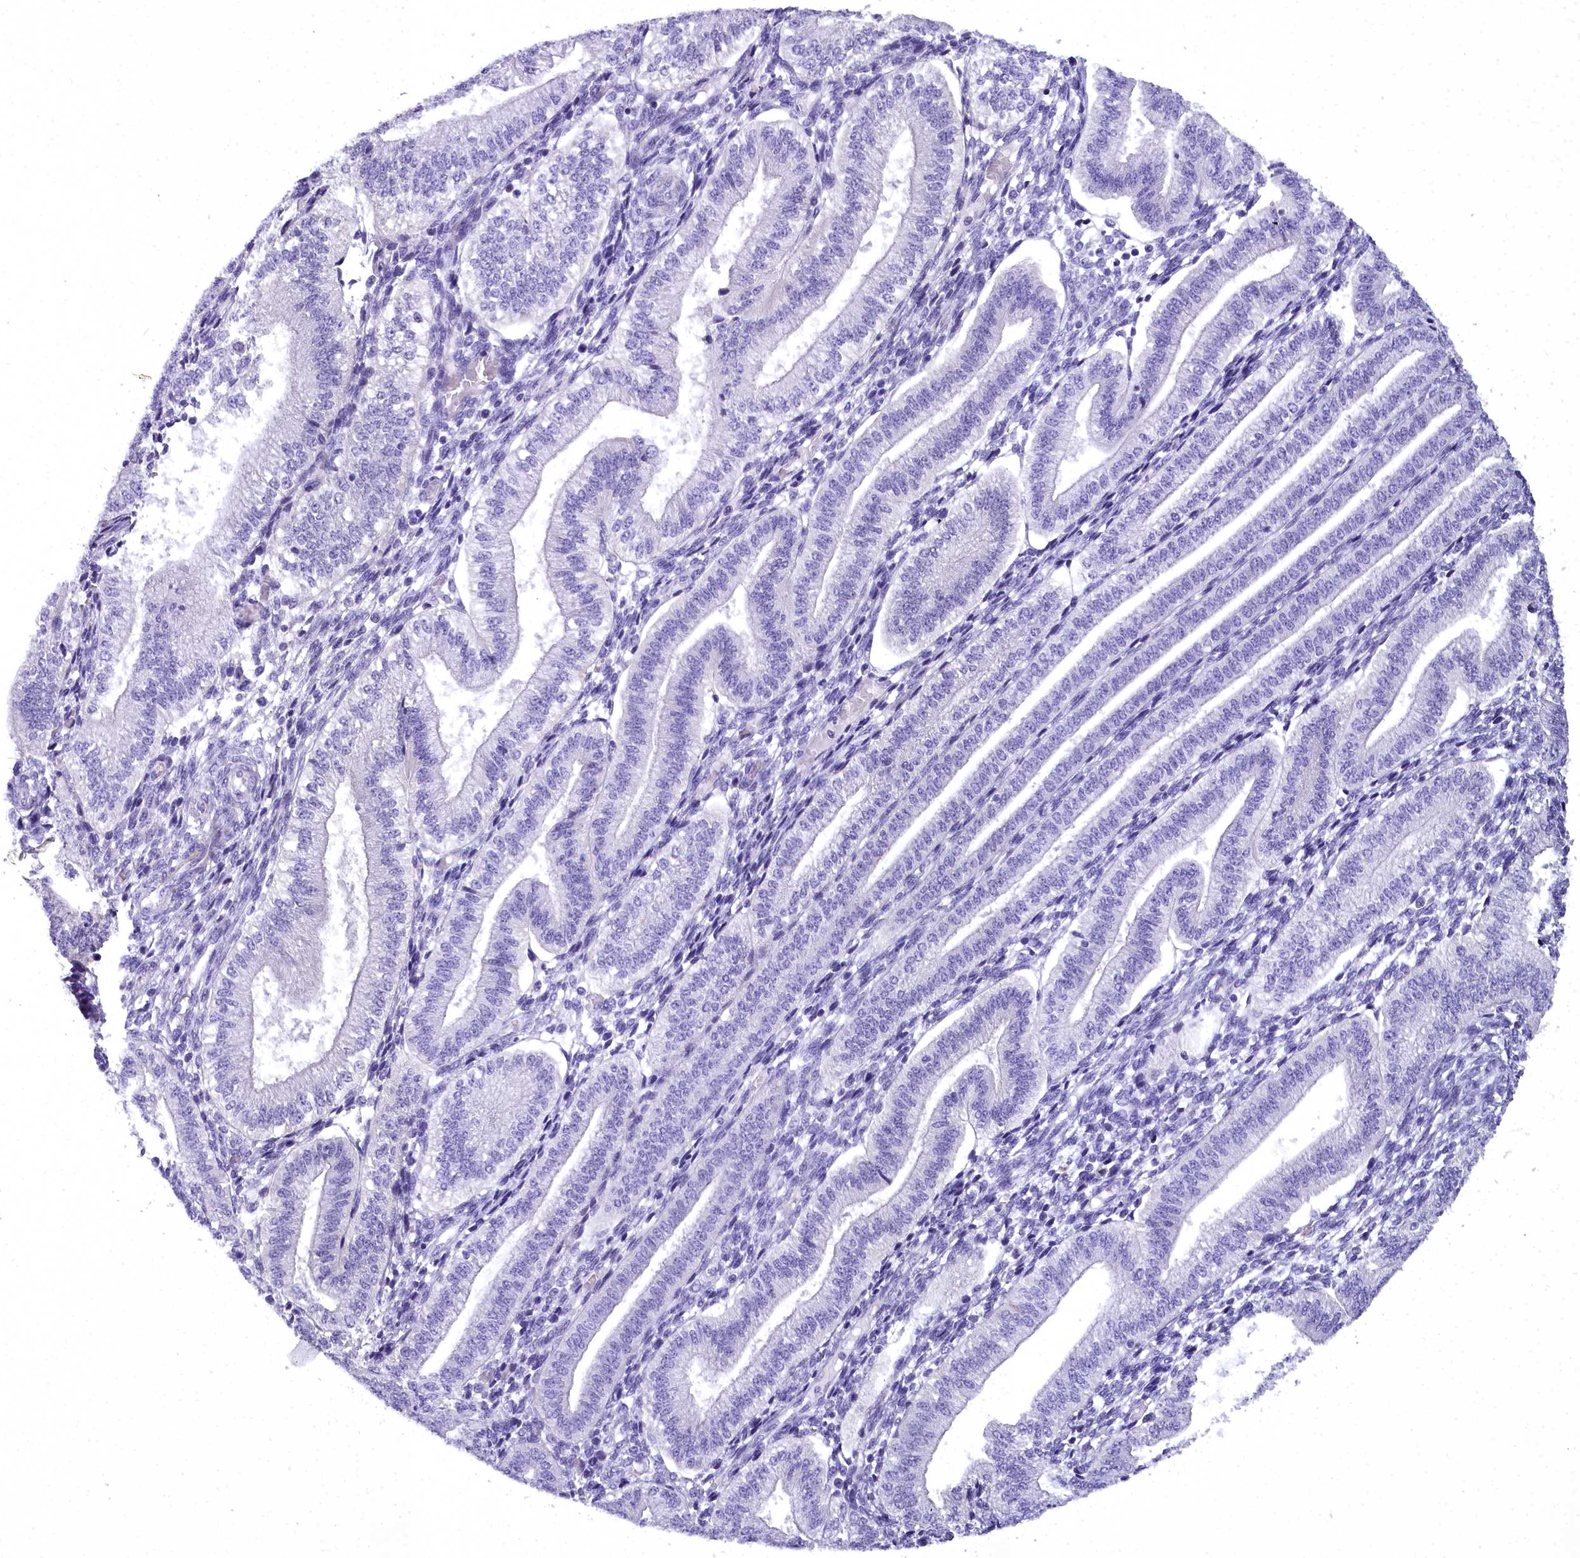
{"staining": {"intensity": "negative", "quantity": "none", "location": "none"}, "tissue": "endometrium", "cell_type": "Cells in endometrial stroma", "image_type": "normal", "snomed": [{"axis": "morphology", "description": "Normal tissue, NOS"}, {"axis": "topography", "description": "Endometrium"}], "caption": "This is an immunohistochemistry (IHC) photomicrograph of benign human endometrium. There is no staining in cells in endometrial stroma.", "gene": "TIMM22", "patient": {"sex": "female", "age": 34}}